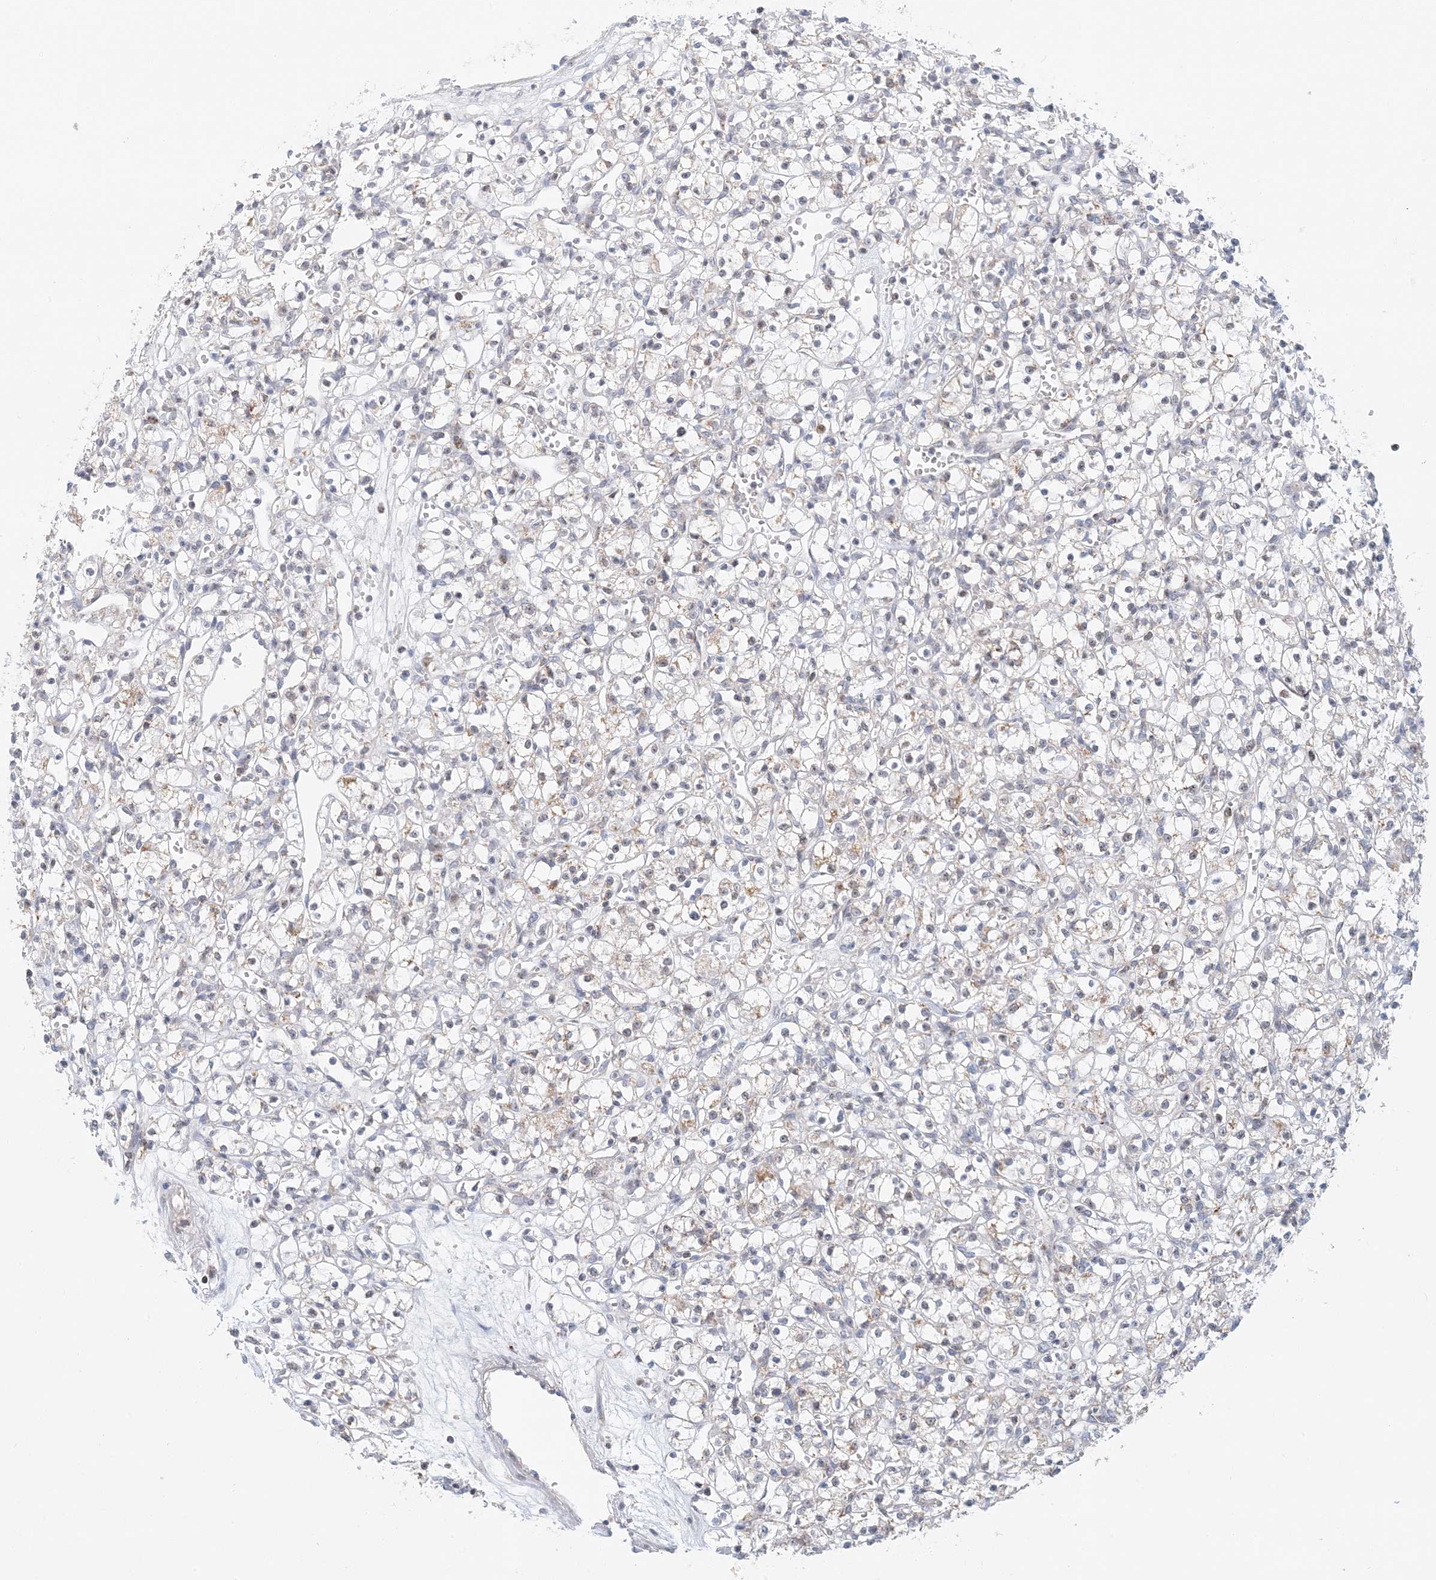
{"staining": {"intensity": "weak", "quantity": "<25%", "location": "cytoplasmic/membranous"}, "tissue": "renal cancer", "cell_type": "Tumor cells", "image_type": "cancer", "snomed": [{"axis": "morphology", "description": "Adenocarcinoma, NOS"}, {"axis": "topography", "description": "Kidney"}], "caption": "A high-resolution image shows immunohistochemistry (IHC) staining of renal adenocarcinoma, which exhibits no significant staining in tumor cells.", "gene": "BDH1", "patient": {"sex": "female", "age": 59}}